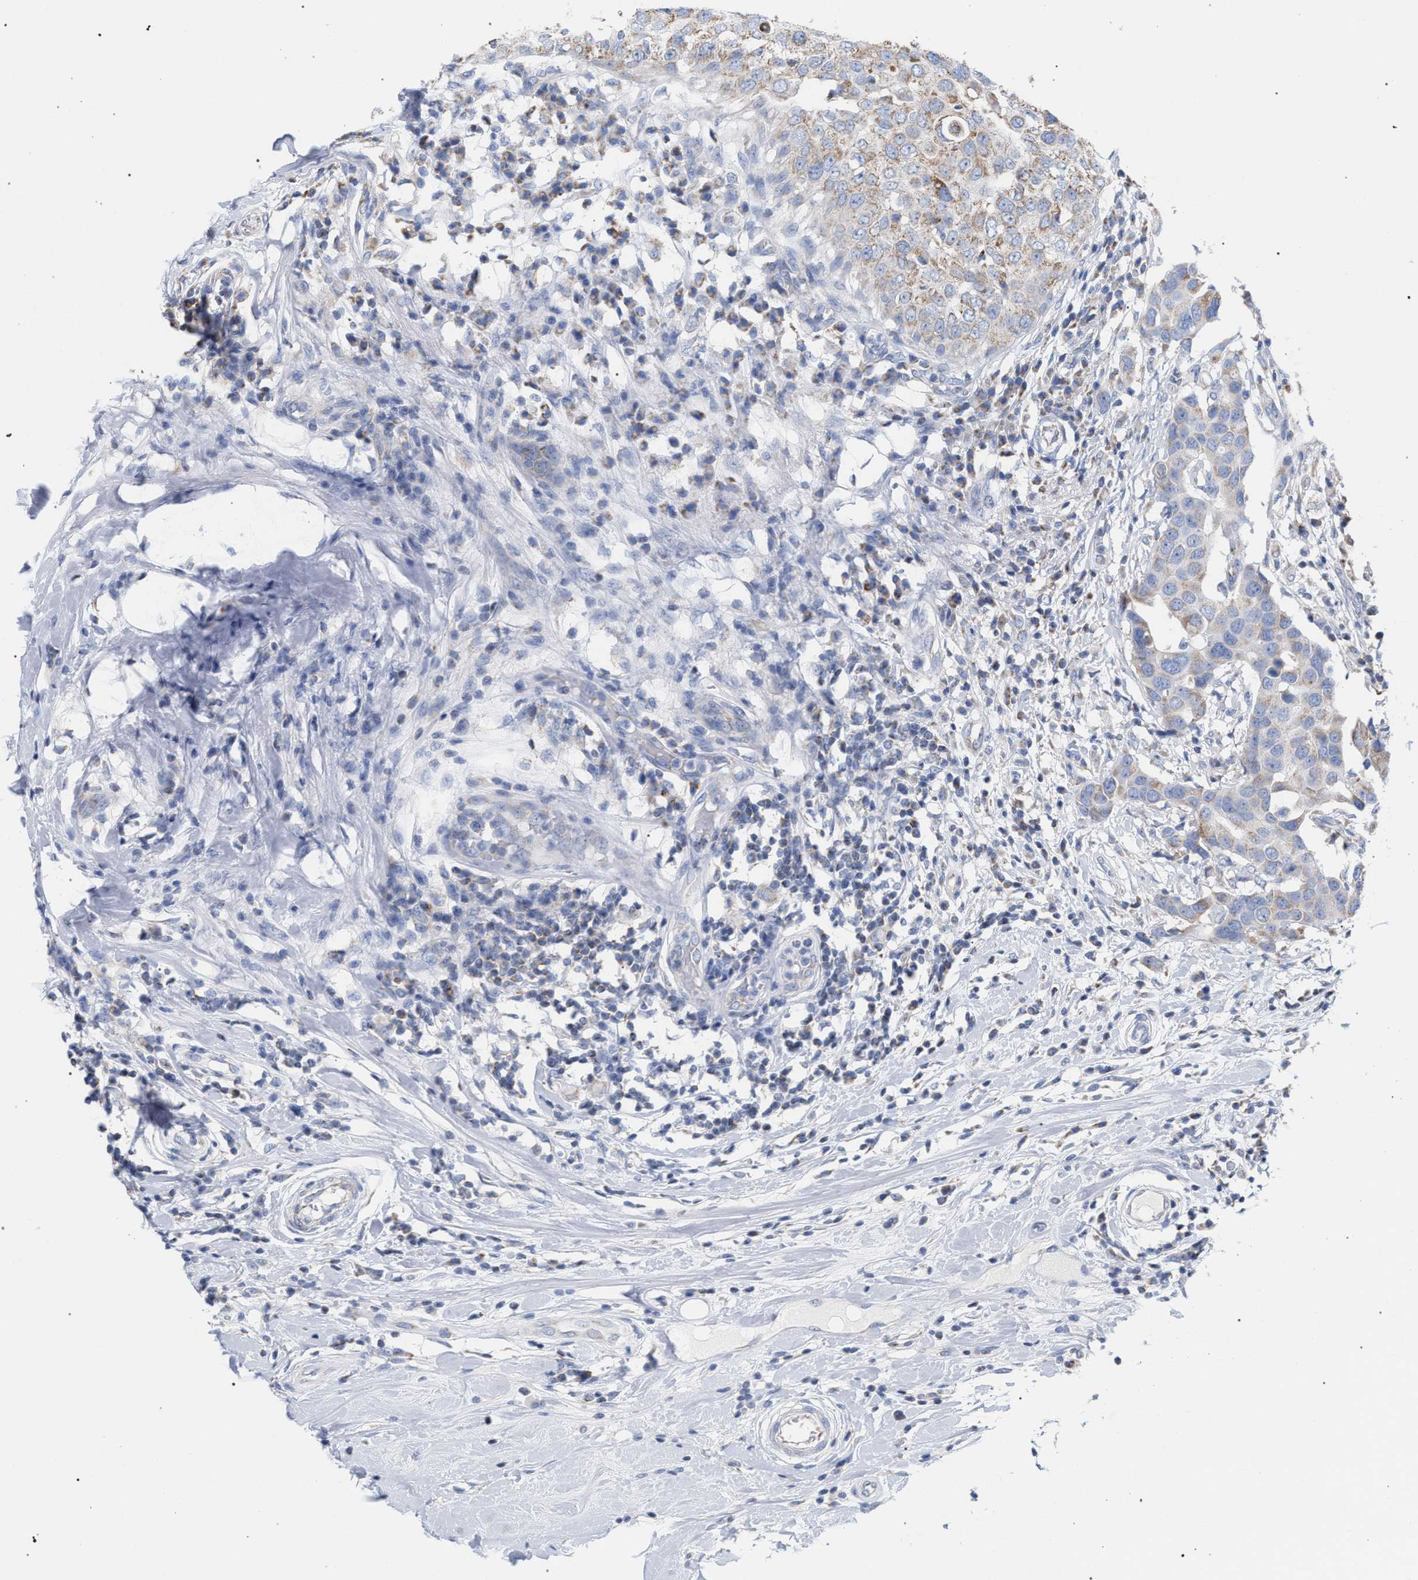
{"staining": {"intensity": "moderate", "quantity": ">75%", "location": "cytoplasmic/membranous"}, "tissue": "breast cancer", "cell_type": "Tumor cells", "image_type": "cancer", "snomed": [{"axis": "morphology", "description": "Duct carcinoma"}, {"axis": "topography", "description": "Breast"}], "caption": "High-magnification brightfield microscopy of breast cancer stained with DAB (brown) and counterstained with hematoxylin (blue). tumor cells exhibit moderate cytoplasmic/membranous staining is seen in approximately>75% of cells. Using DAB (3,3'-diaminobenzidine) (brown) and hematoxylin (blue) stains, captured at high magnification using brightfield microscopy.", "gene": "ECI2", "patient": {"sex": "female", "age": 27}}